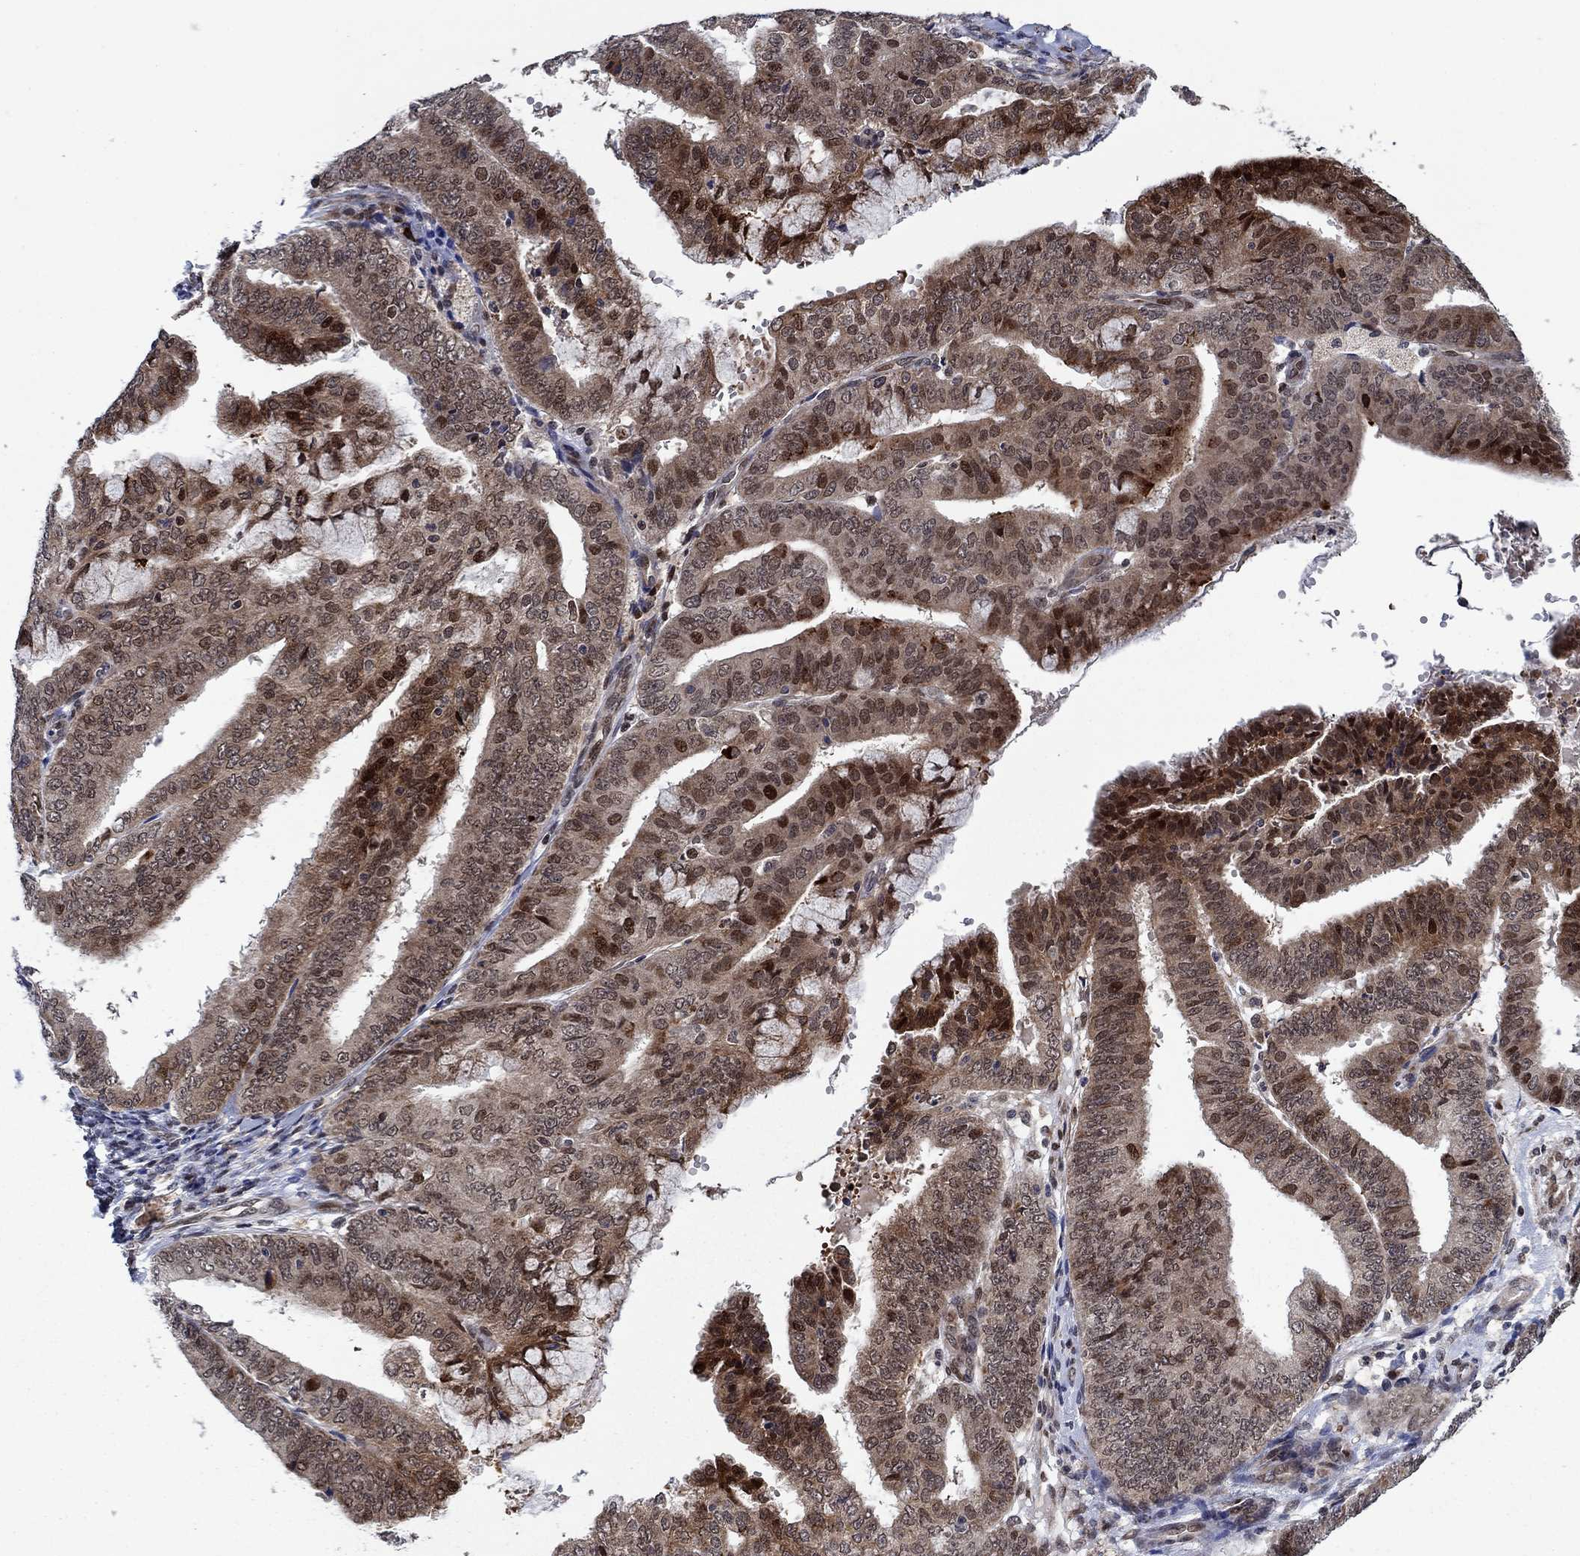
{"staining": {"intensity": "strong", "quantity": "<25%", "location": "cytoplasmic/membranous,nuclear"}, "tissue": "endometrial cancer", "cell_type": "Tumor cells", "image_type": "cancer", "snomed": [{"axis": "morphology", "description": "Adenocarcinoma, NOS"}, {"axis": "topography", "description": "Endometrium"}], "caption": "Immunohistochemical staining of endometrial adenocarcinoma shows medium levels of strong cytoplasmic/membranous and nuclear protein positivity in approximately <25% of tumor cells.", "gene": "PRICKLE4", "patient": {"sex": "female", "age": 63}}